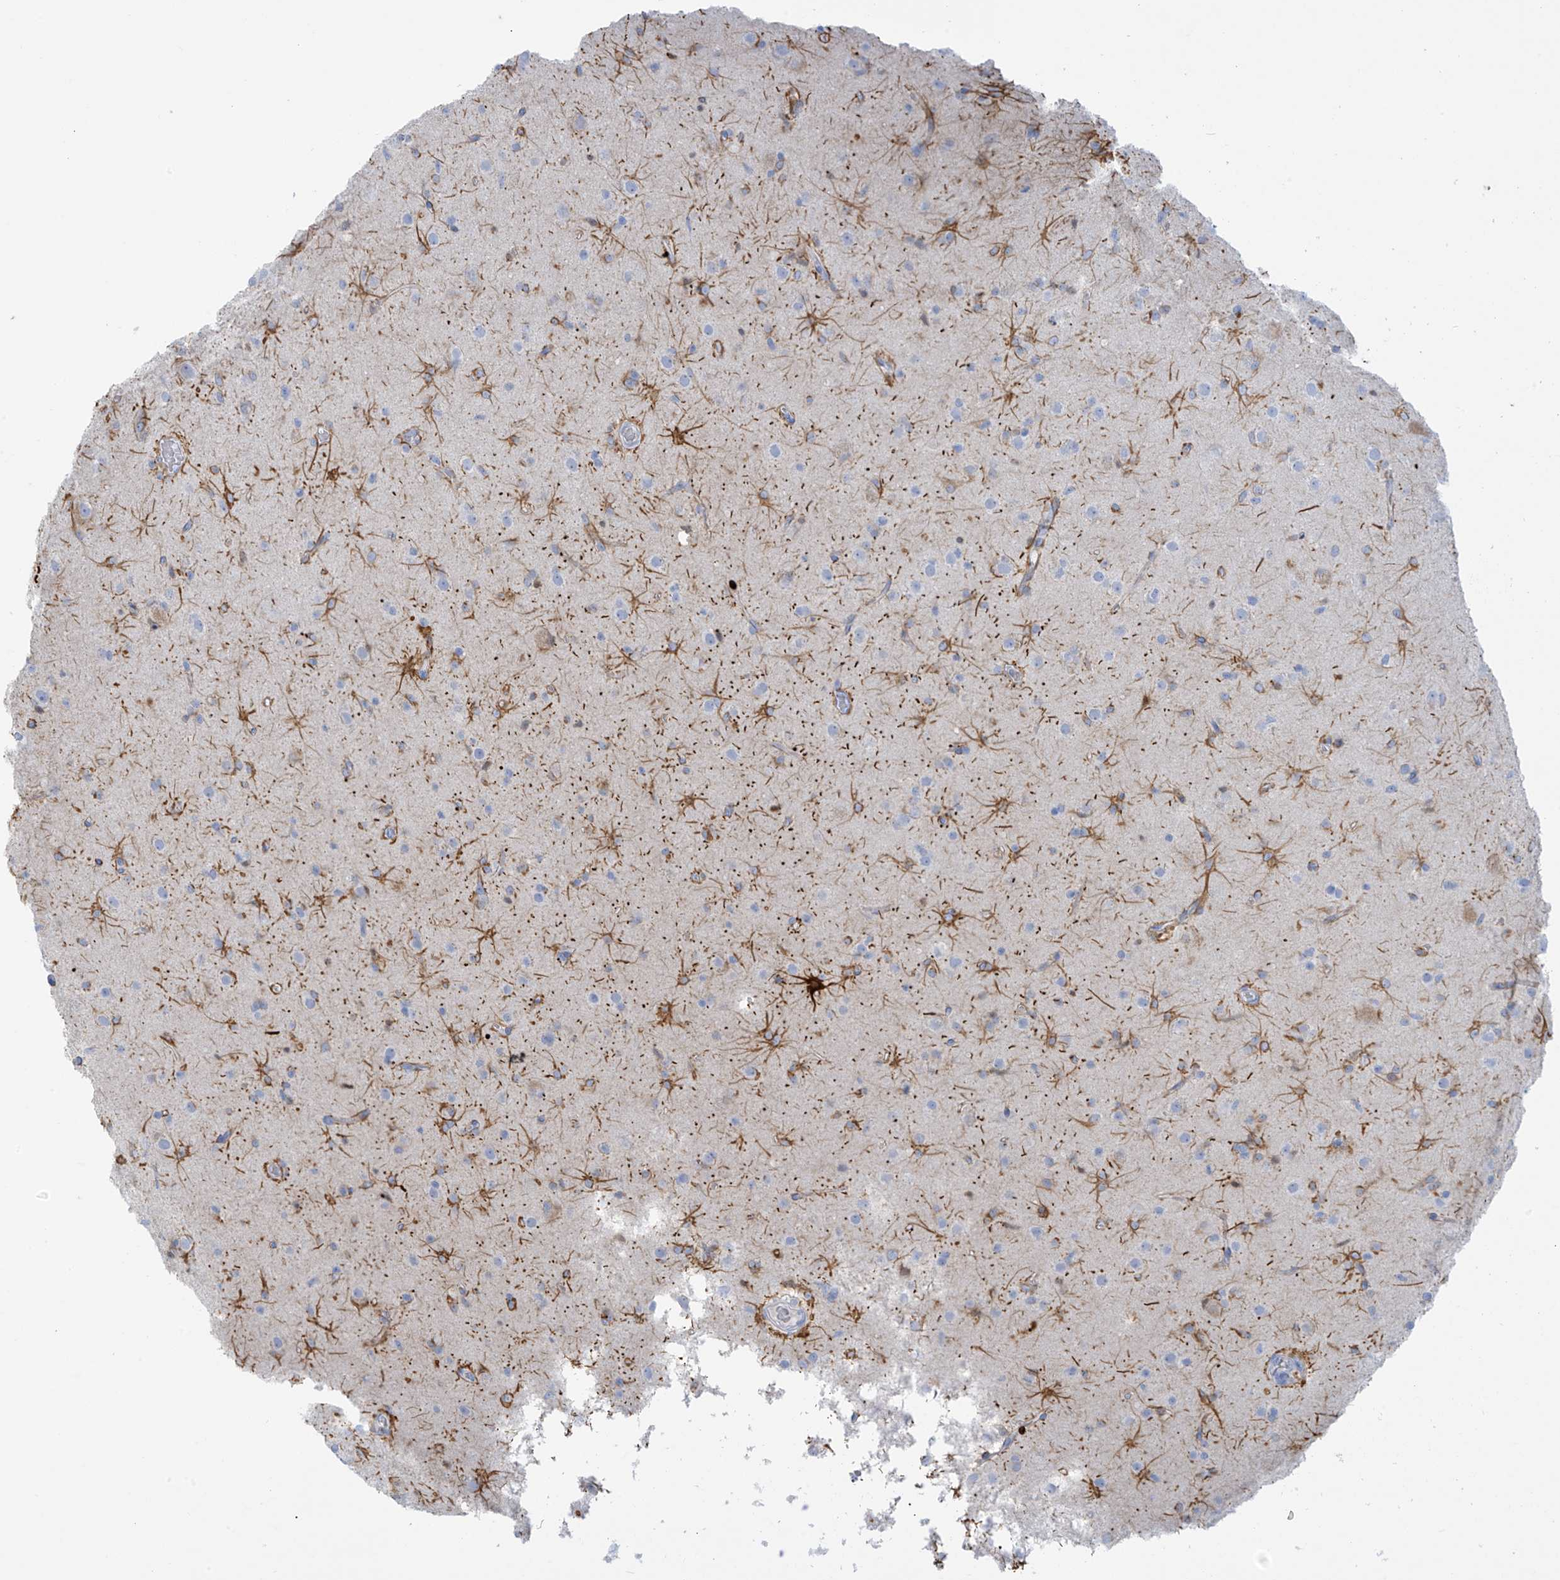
{"staining": {"intensity": "negative", "quantity": "none", "location": "none"}, "tissue": "glioma", "cell_type": "Tumor cells", "image_type": "cancer", "snomed": [{"axis": "morphology", "description": "Glioma, malignant, Low grade"}, {"axis": "topography", "description": "Brain"}], "caption": "High magnification brightfield microscopy of malignant low-grade glioma stained with DAB (3,3'-diaminobenzidine) (brown) and counterstained with hematoxylin (blue): tumor cells show no significant staining. Brightfield microscopy of immunohistochemistry (IHC) stained with DAB (brown) and hematoxylin (blue), captured at high magnification.", "gene": "TRMT2B", "patient": {"sex": "male", "age": 65}}